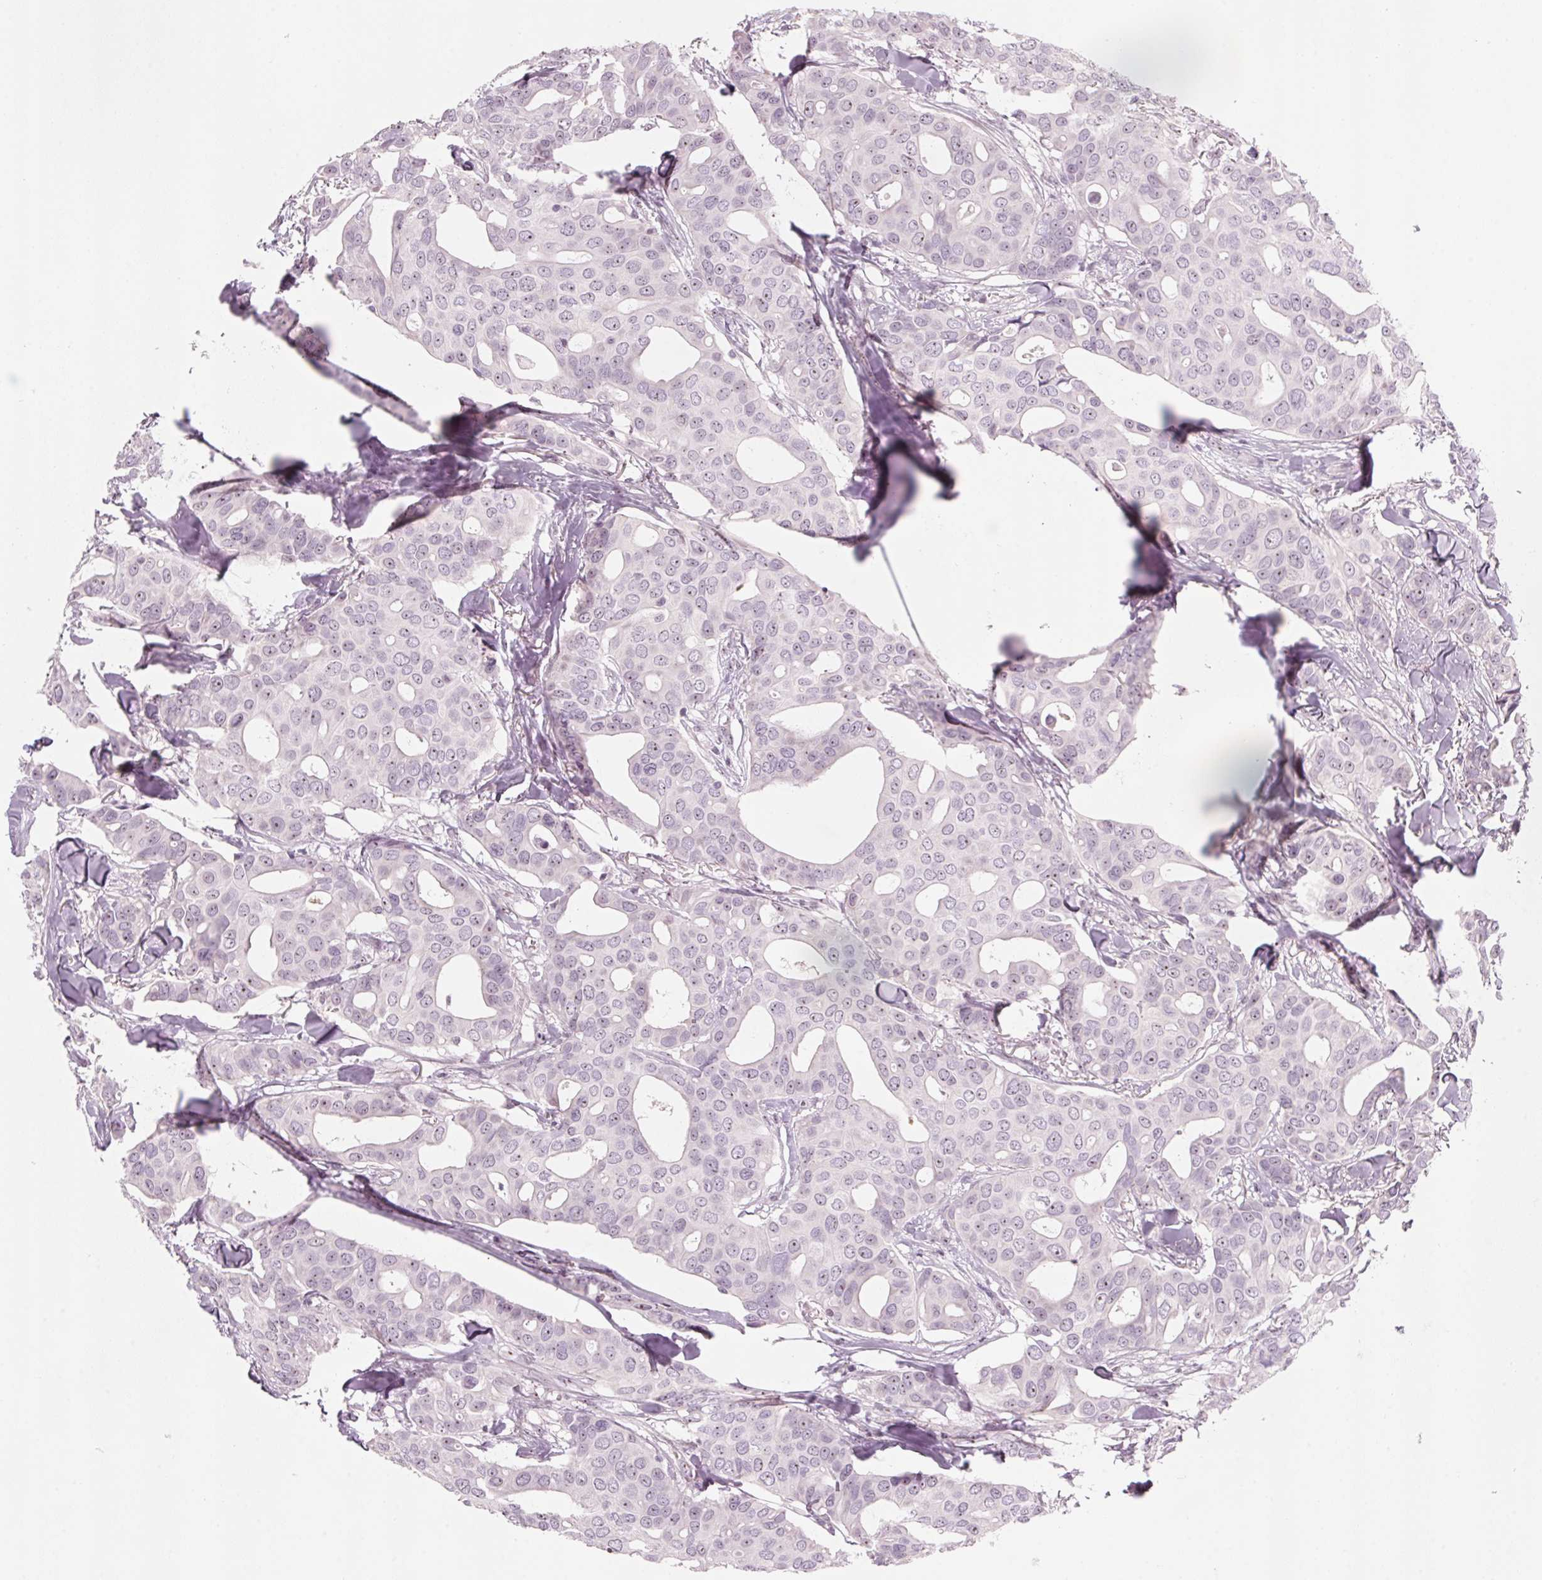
{"staining": {"intensity": "negative", "quantity": "none", "location": "none"}, "tissue": "breast cancer", "cell_type": "Tumor cells", "image_type": "cancer", "snomed": [{"axis": "morphology", "description": "Duct carcinoma"}, {"axis": "topography", "description": "Breast"}], "caption": "Tumor cells show no significant protein staining in breast intraductal carcinoma.", "gene": "DNTTIP2", "patient": {"sex": "female", "age": 54}}